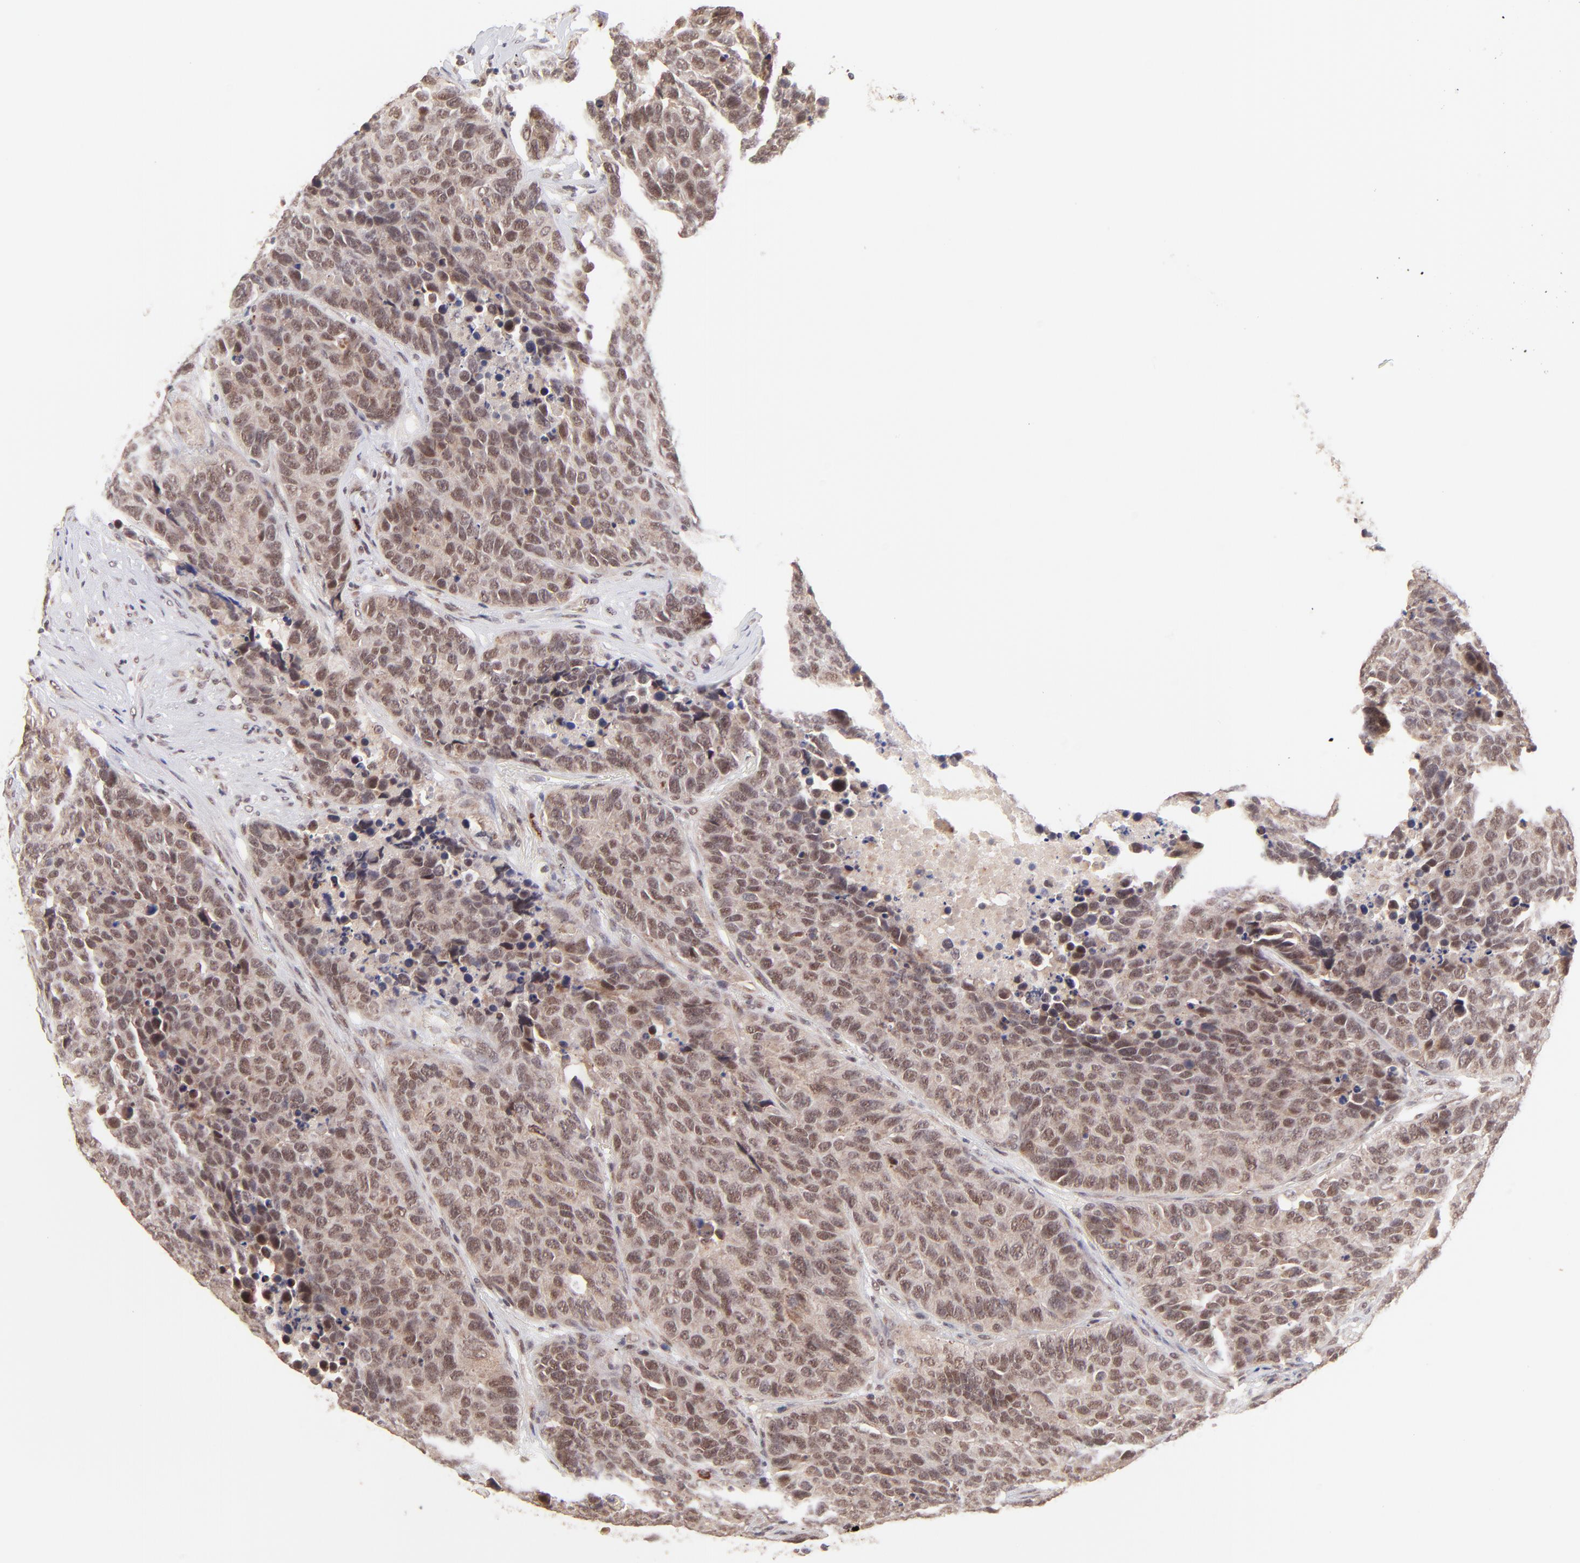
{"staining": {"intensity": "weak", "quantity": ">75%", "location": "nuclear"}, "tissue": "carcinoid", "cell_type": "Tumor cells", "image_type": "cancer", "snomed": [{"axis": "morphology", "description": "Carcinoid, malignant, NOS"}, {"axis": "topography", "description": "Lung"}], "caption": "Carcinoid (malignant) stained with a brown dye shows weak nuclear positive staining in approximately >75% of tumor cells.", "gene": "MED12", "patient": {"sex": "male", "age": 60}}